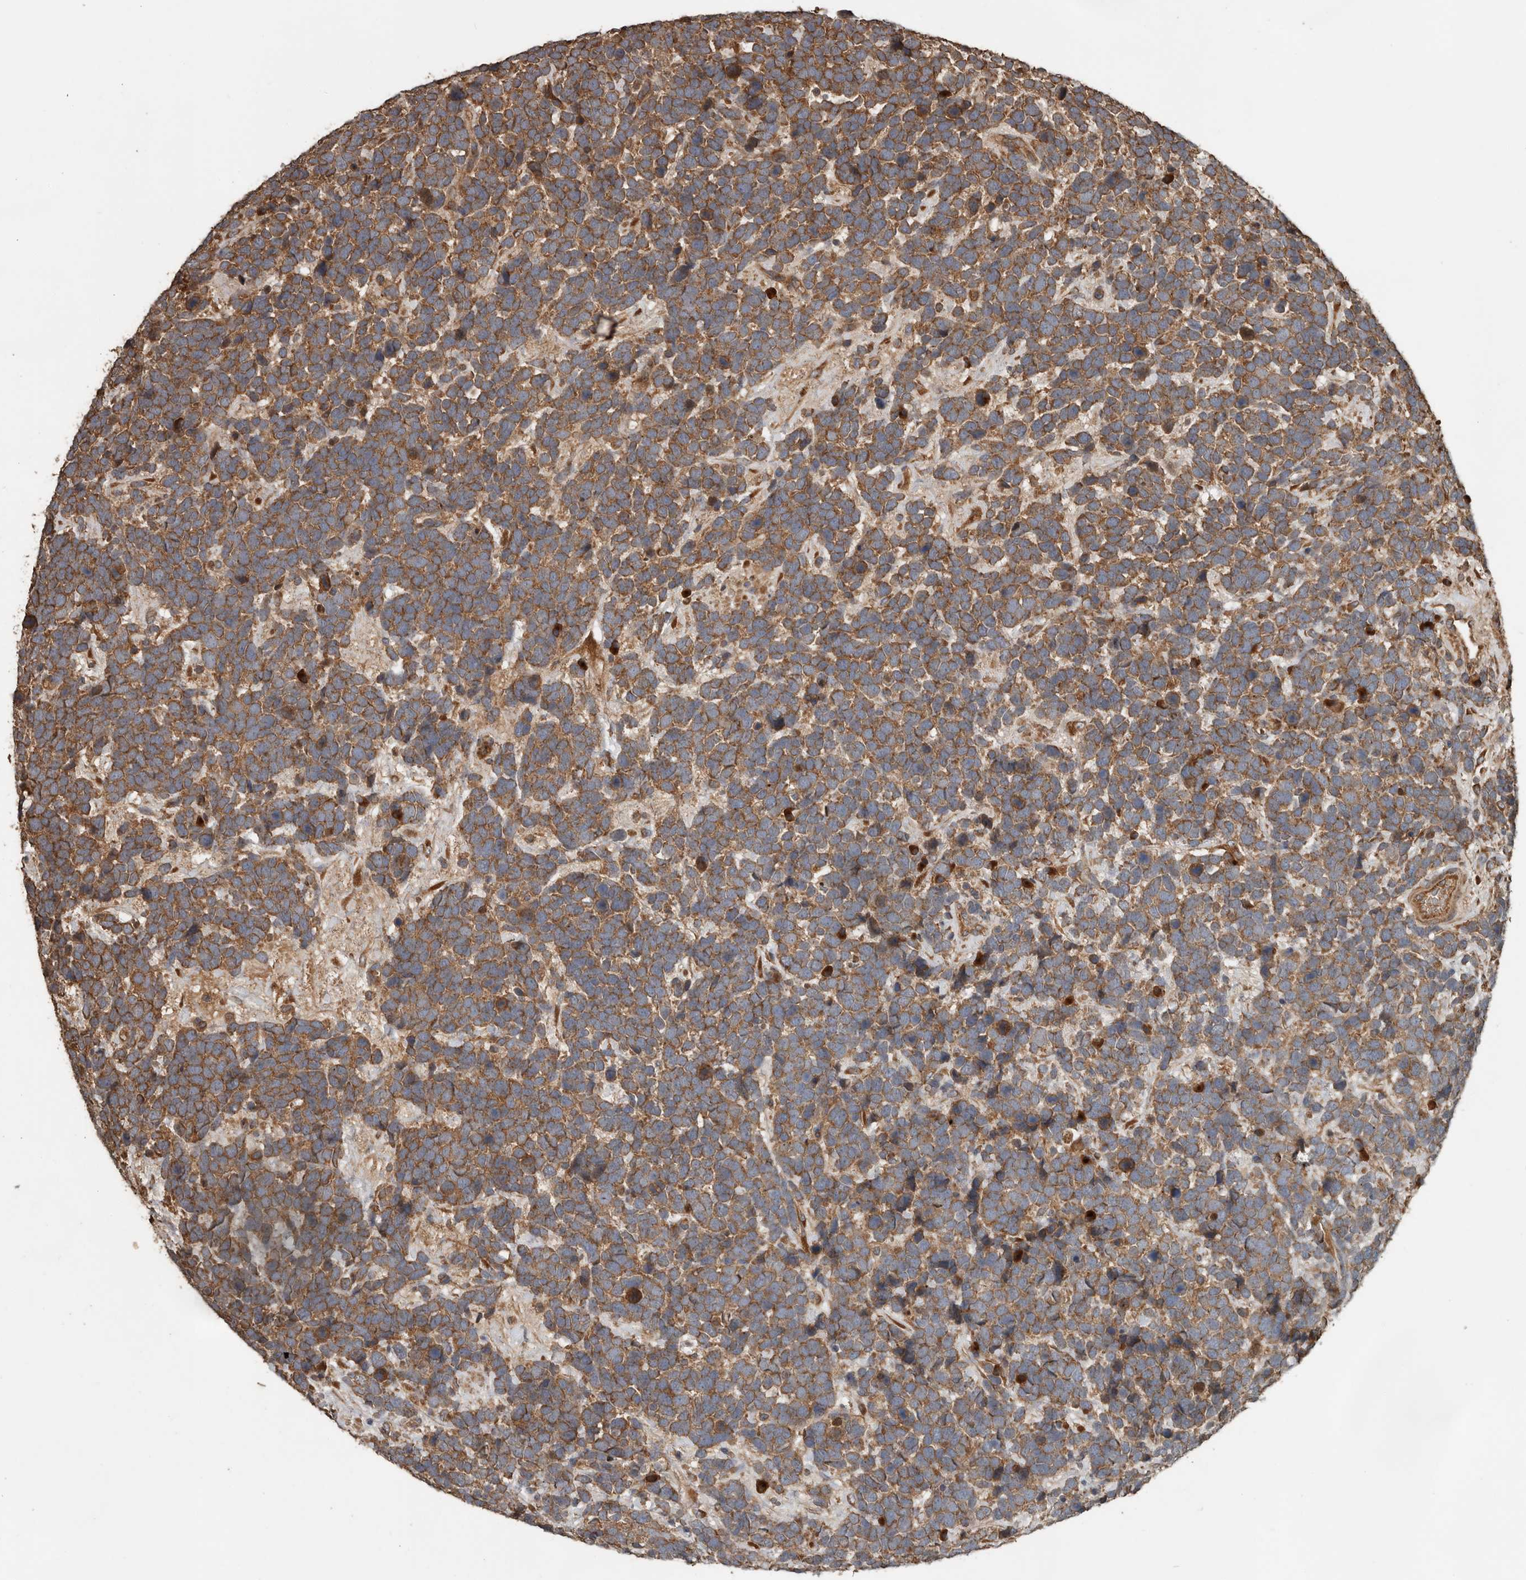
{"staining": {"intensity": "strong", "quantity": ">75%", "location": "cytoplasmic/membranous"}, "tissue": "urothelial cancer", "cell_type": "Tumor cells", "image_type": "cancer", "snomed": [{"axis": "morphology", "description": "Urothelial carcinoma, High grade"}, {"axis": "topography", "description": "Urinary bladder"}], "caption": "DAB (3,3'-diaminobenzidine) immunohistochemical staining of urothelial cancer displays strong cytoplasmic/membranous protein staining in approximately >75% of tumor cells.", "gene": "RNF207", "patient": {"sex": "female", "age": 82}}